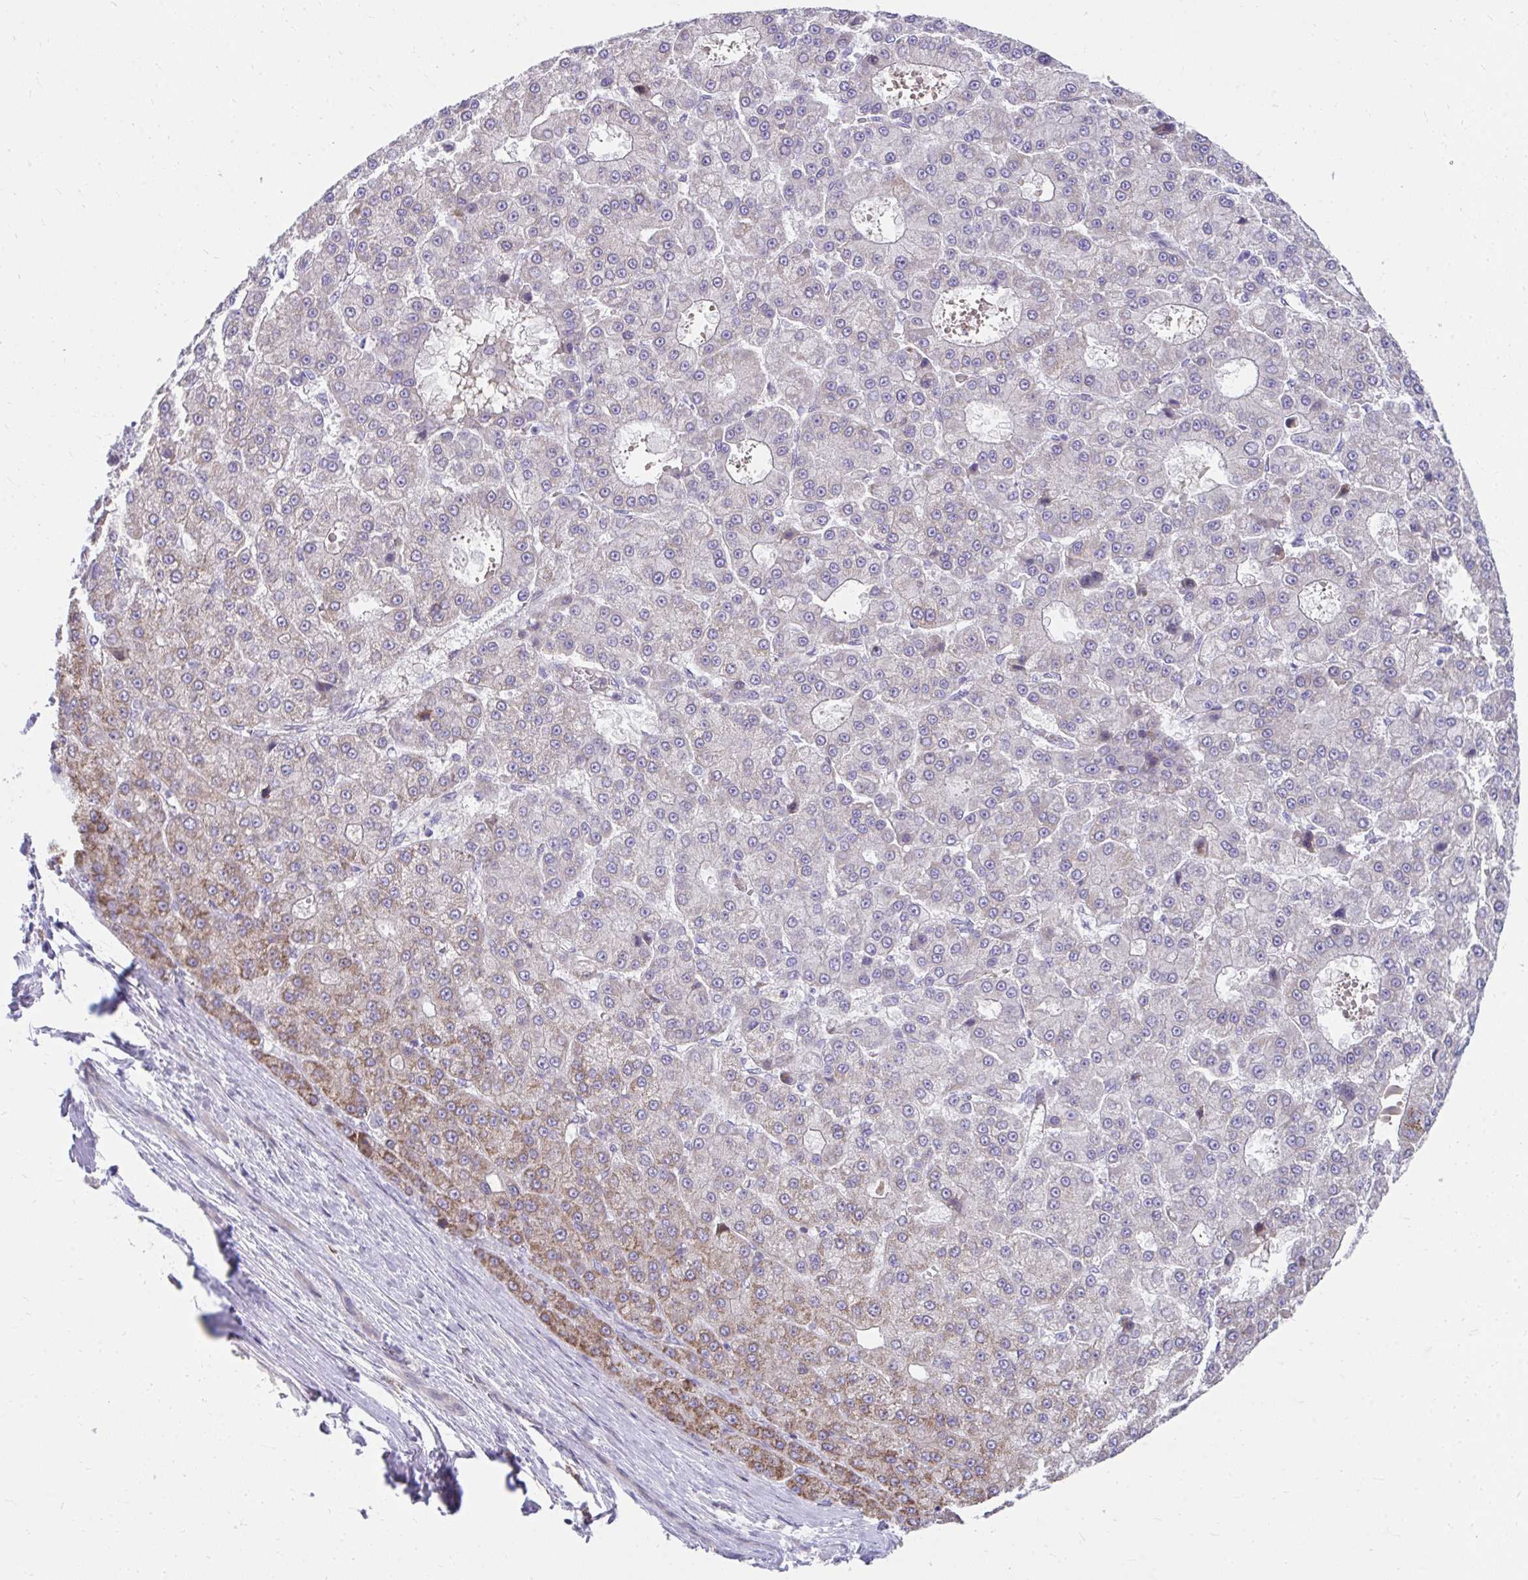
{"staining": {"intensity": "moderate", "quantity": "<25%", "location": "cytoplasmic/membranous"}, "tissue": "liver cancer", "cell_type": "Tumor cells", "image_type": "cancer", "snomed": [{"axis": "morphology", "description": "Carcinoma, Hepatocellular, NOS"}, {"axis": "topography", "description": "Liver"}], "caption": "High-power microscopy captured an immunohistochemistry image of liver cancer, revealing moderate cytoplasmic/membranous staining in about <25% of tumor cells.", "gene": "SLAMF7", "patient": {"sex": "male", "age": 70}}